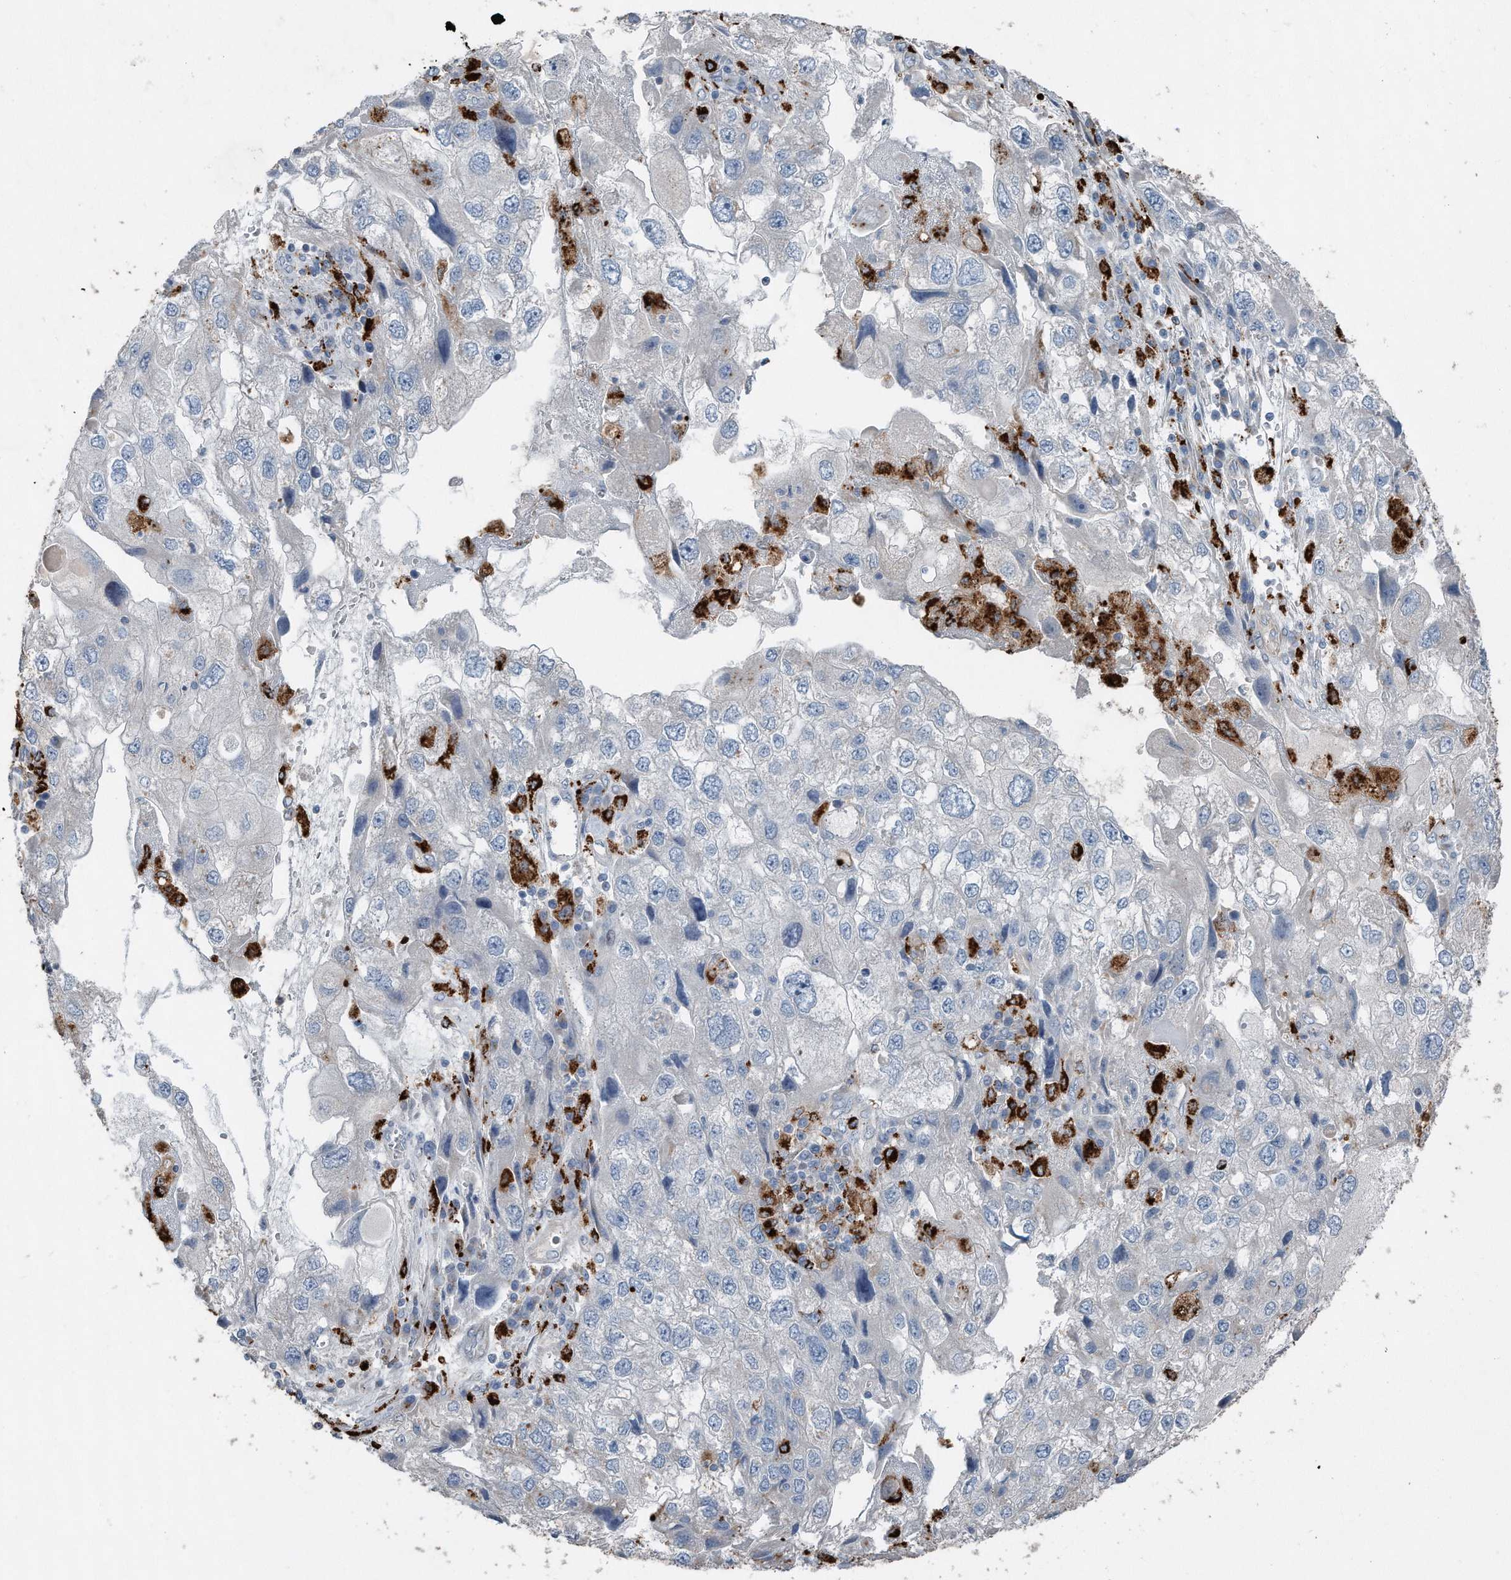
{"staining": {"intensity": "negative", "quantity": "none", "location": "none"}, "tissue": "endometrial cancer", "cell_type": "Tumor cells", "image_type": "cancer", "snomed": [{"axis": "morphology", "description": "Adenocarcinoma, NOS"}, {"axis": "topography", "description": "Endometrium"}], "caption": "Immunohistochemical staining of human endometrial cancer (adenocarcinoma) displays no significant staining in tumor cells. Nuclei are stained in blue.", "gene": "ZNF772", "patient": {"sex": "female", "age": 49}}